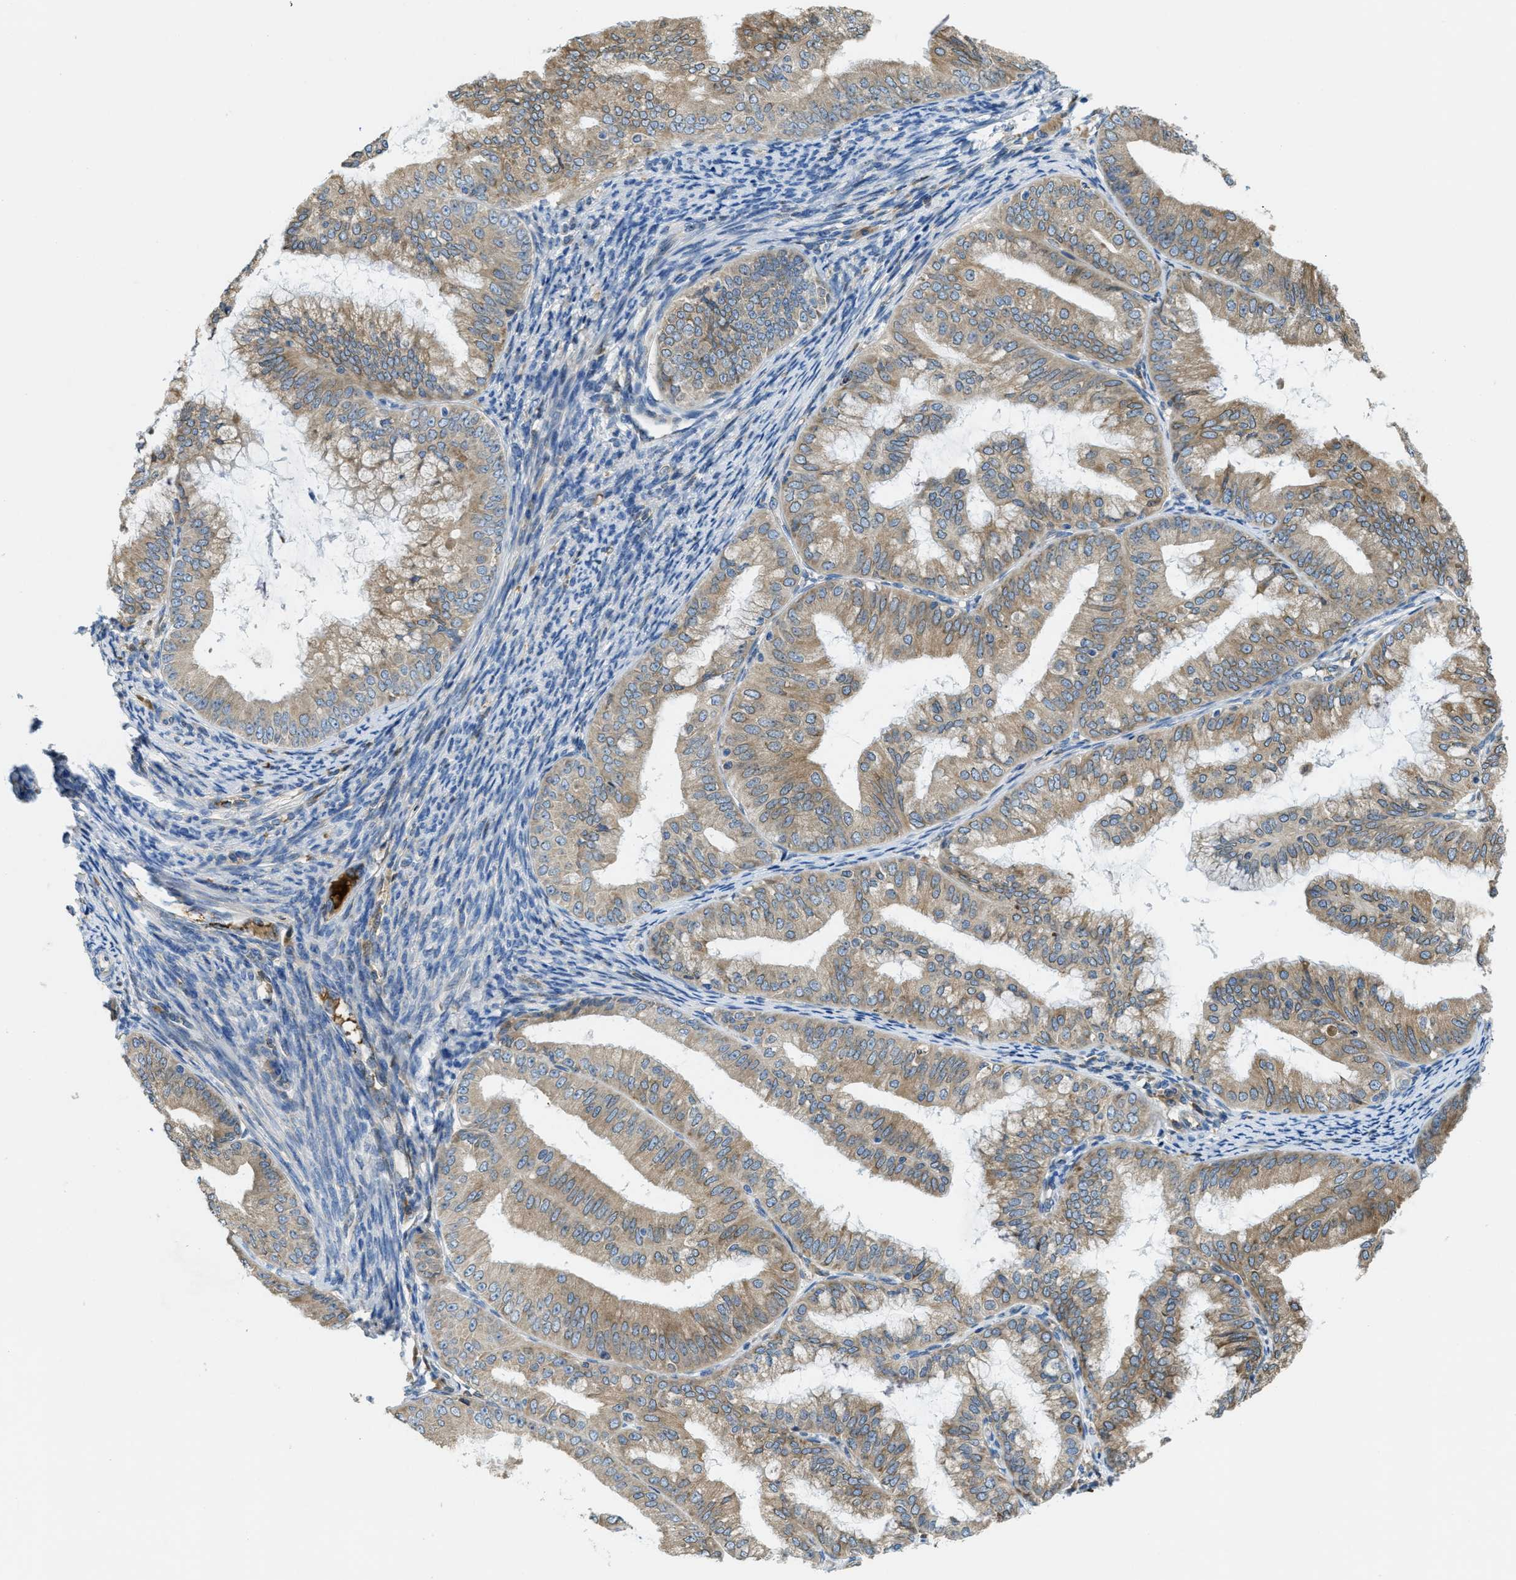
{"staining": {"intensity": "moderate", "quantity": ">75%", "location": "cytoplasmic/membranous"}, "tissue": "endometrial cancer", "cell_type": "Tumor cells", "image_type": "cancer", "snomed": [{"axis": "morphology", "description": "Adenocarcinoma, NOS"}, {"axis": "topography", "description": "Endometrium"}], "caption": "Human adenocarcinoma (endometrial) stained with a protein marker displays moderate staining in tumor cells.", "gene": "MPDU1", "patient": {"sex": "female", "age": 63}}